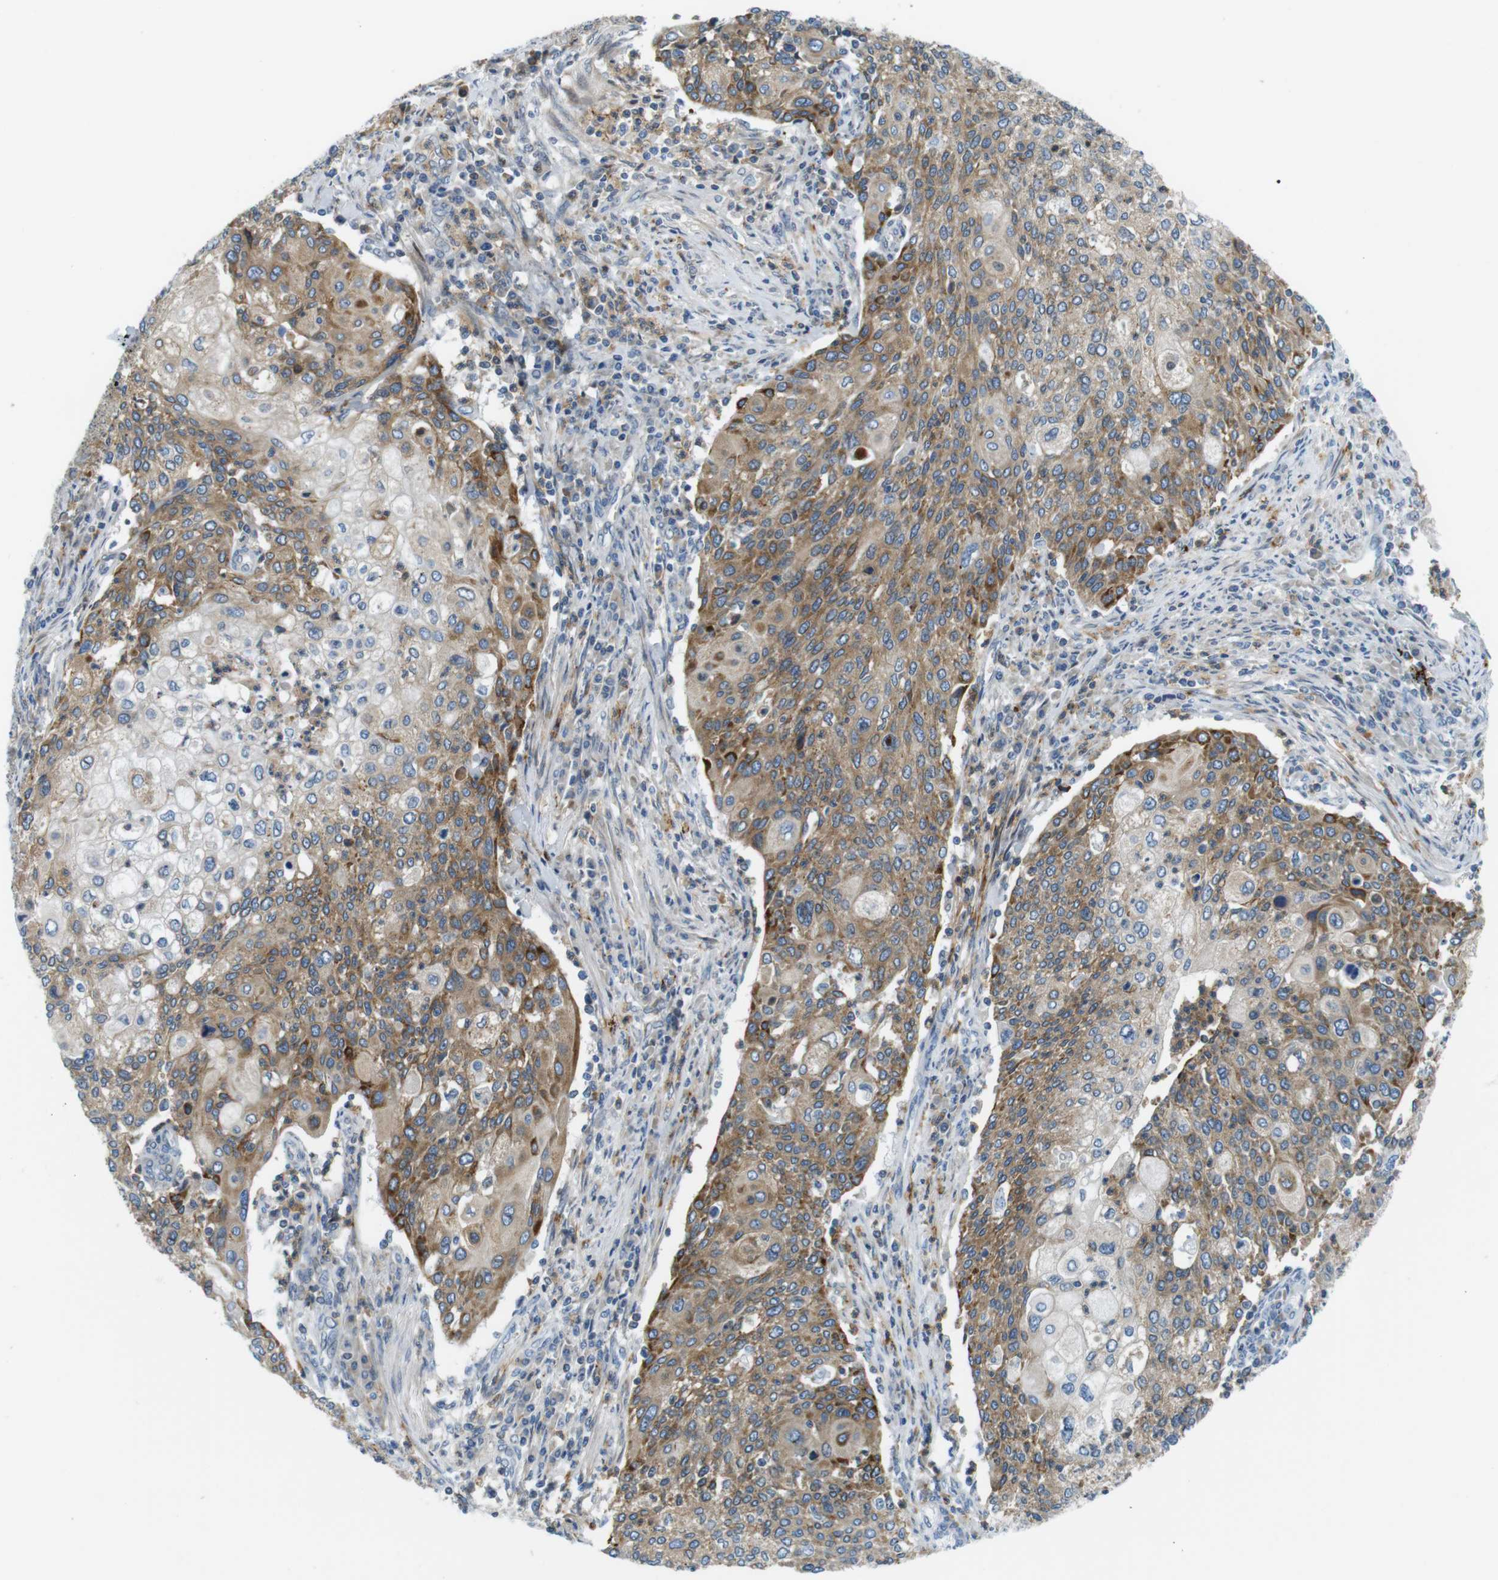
{"staining": {"intensity": "moderate", "quantity": ">75%", "location": "cytoplasmic/membranous"}, "tissue": "cervical cancer", "cell_type": "Tumor cells", "image_type": "cancer", "snomed": [{"axis": "morphology", "description": "Squamous cell carcinoma, NOS"}, {"axis": "topography", "description": "Cervix"}], "caption": "An image of cervical cancer (squamous cell carcinoma) stained for a protein demonstrates moderate cytoplasmic/membranous brown staining in tumor cells.", "gene": "ZDHHC3", "patient": {"sex": "female", "age": 40}}